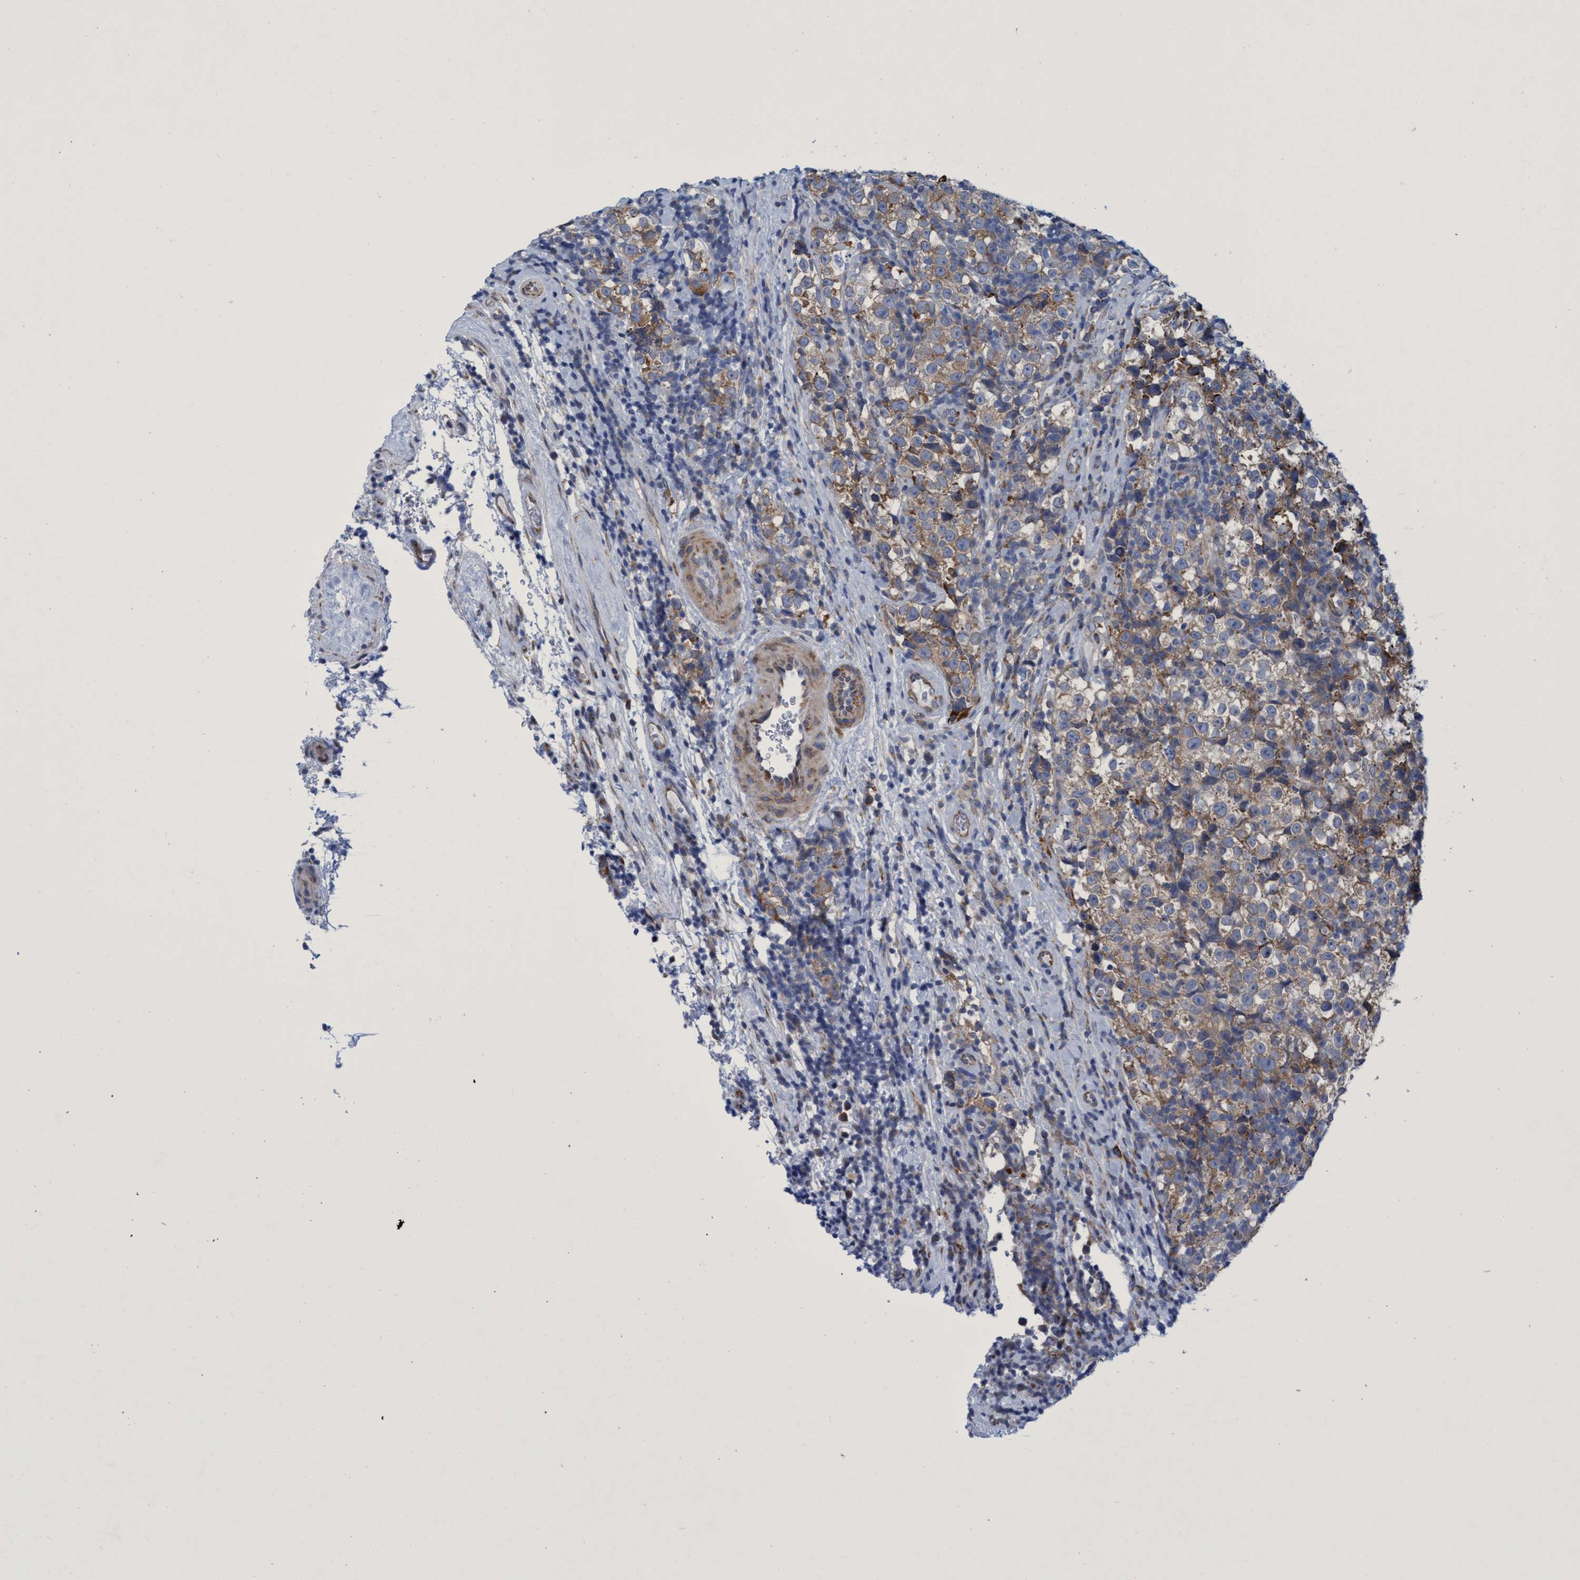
{"staining": {"intensity": "moderate", "quantity": ">75%", "location": "cytoplasmic/membranous"}, "tissue": "testis cancer", "cell_type": "Tumor cells", "image_type": "cancer", "snomed": [{"axis": "morphology", "description": "Normal tissue, NOS"}, {"axis": "morphology", "description": "Seminoma, NOS"}, {"axis": "topography", "description": "Testis"}], "caption": "High-power microscopy captured an IHC image of testis cancer (seminoma), revealing moderate cytoplasmic/membranous positivity in about >75% of tumor cells.", "gene": "R3HCC1", "patient": {"sex": "male", "age": 43}}